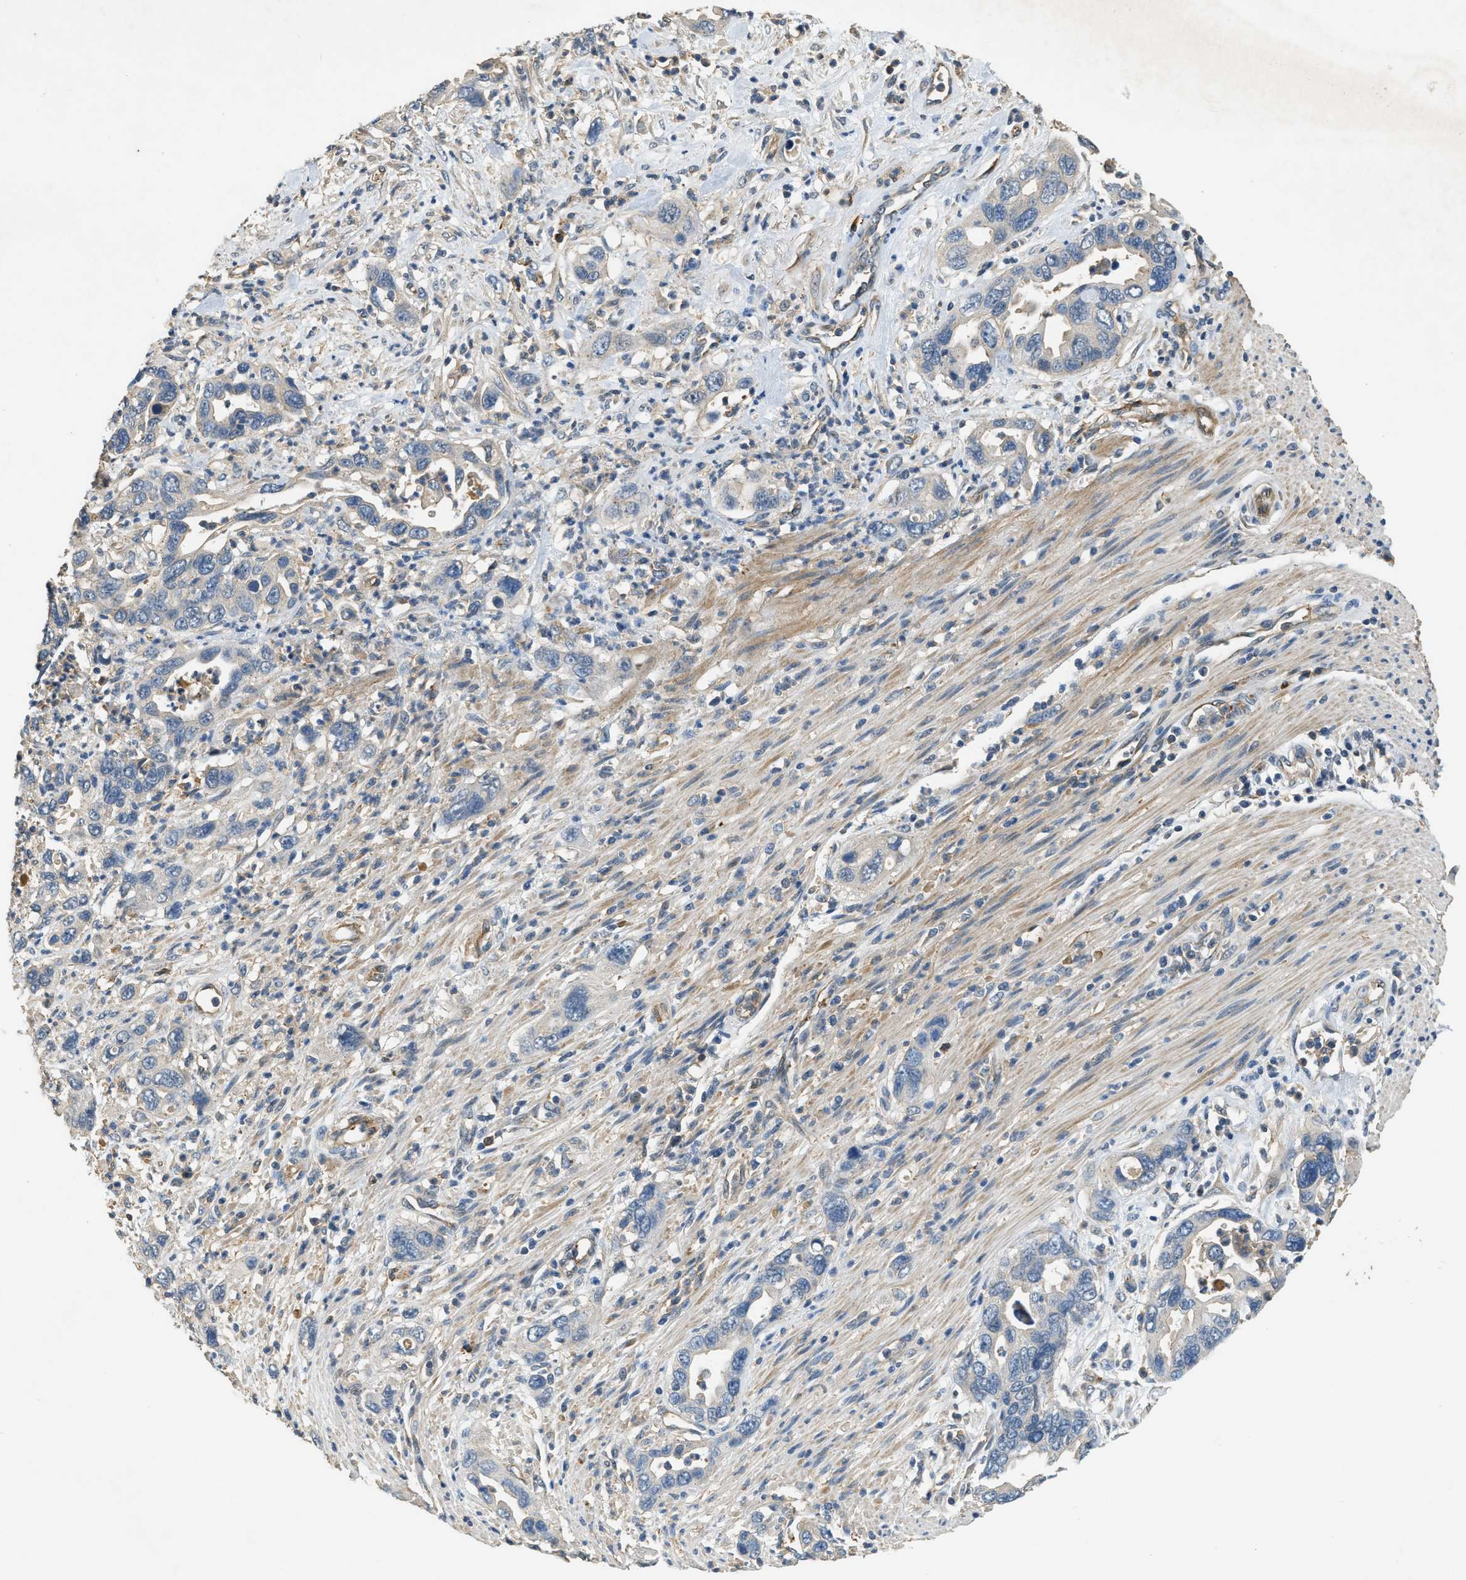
{"staining": {"intensity": "negative", "quantity": "none", "location": "none"}, "tissue": "pancreatic cancer", "cell_type": "Tumor cells", "image_type": "cancer", "snomed": [{"axis": "morphology", "description": "Adenocarcinoma, NOS"}, {"axis": "topography", "description": "Pancreas"}], "caption": "DAB (3,3'-diaminobenzidine) immunohistochemical staining of human pancreatic cancer (adenocarcinoma) reveals no significant staining in tumor cells.", "gene": "CFLAR", "patient": {"sex": "female", "age": 70}}